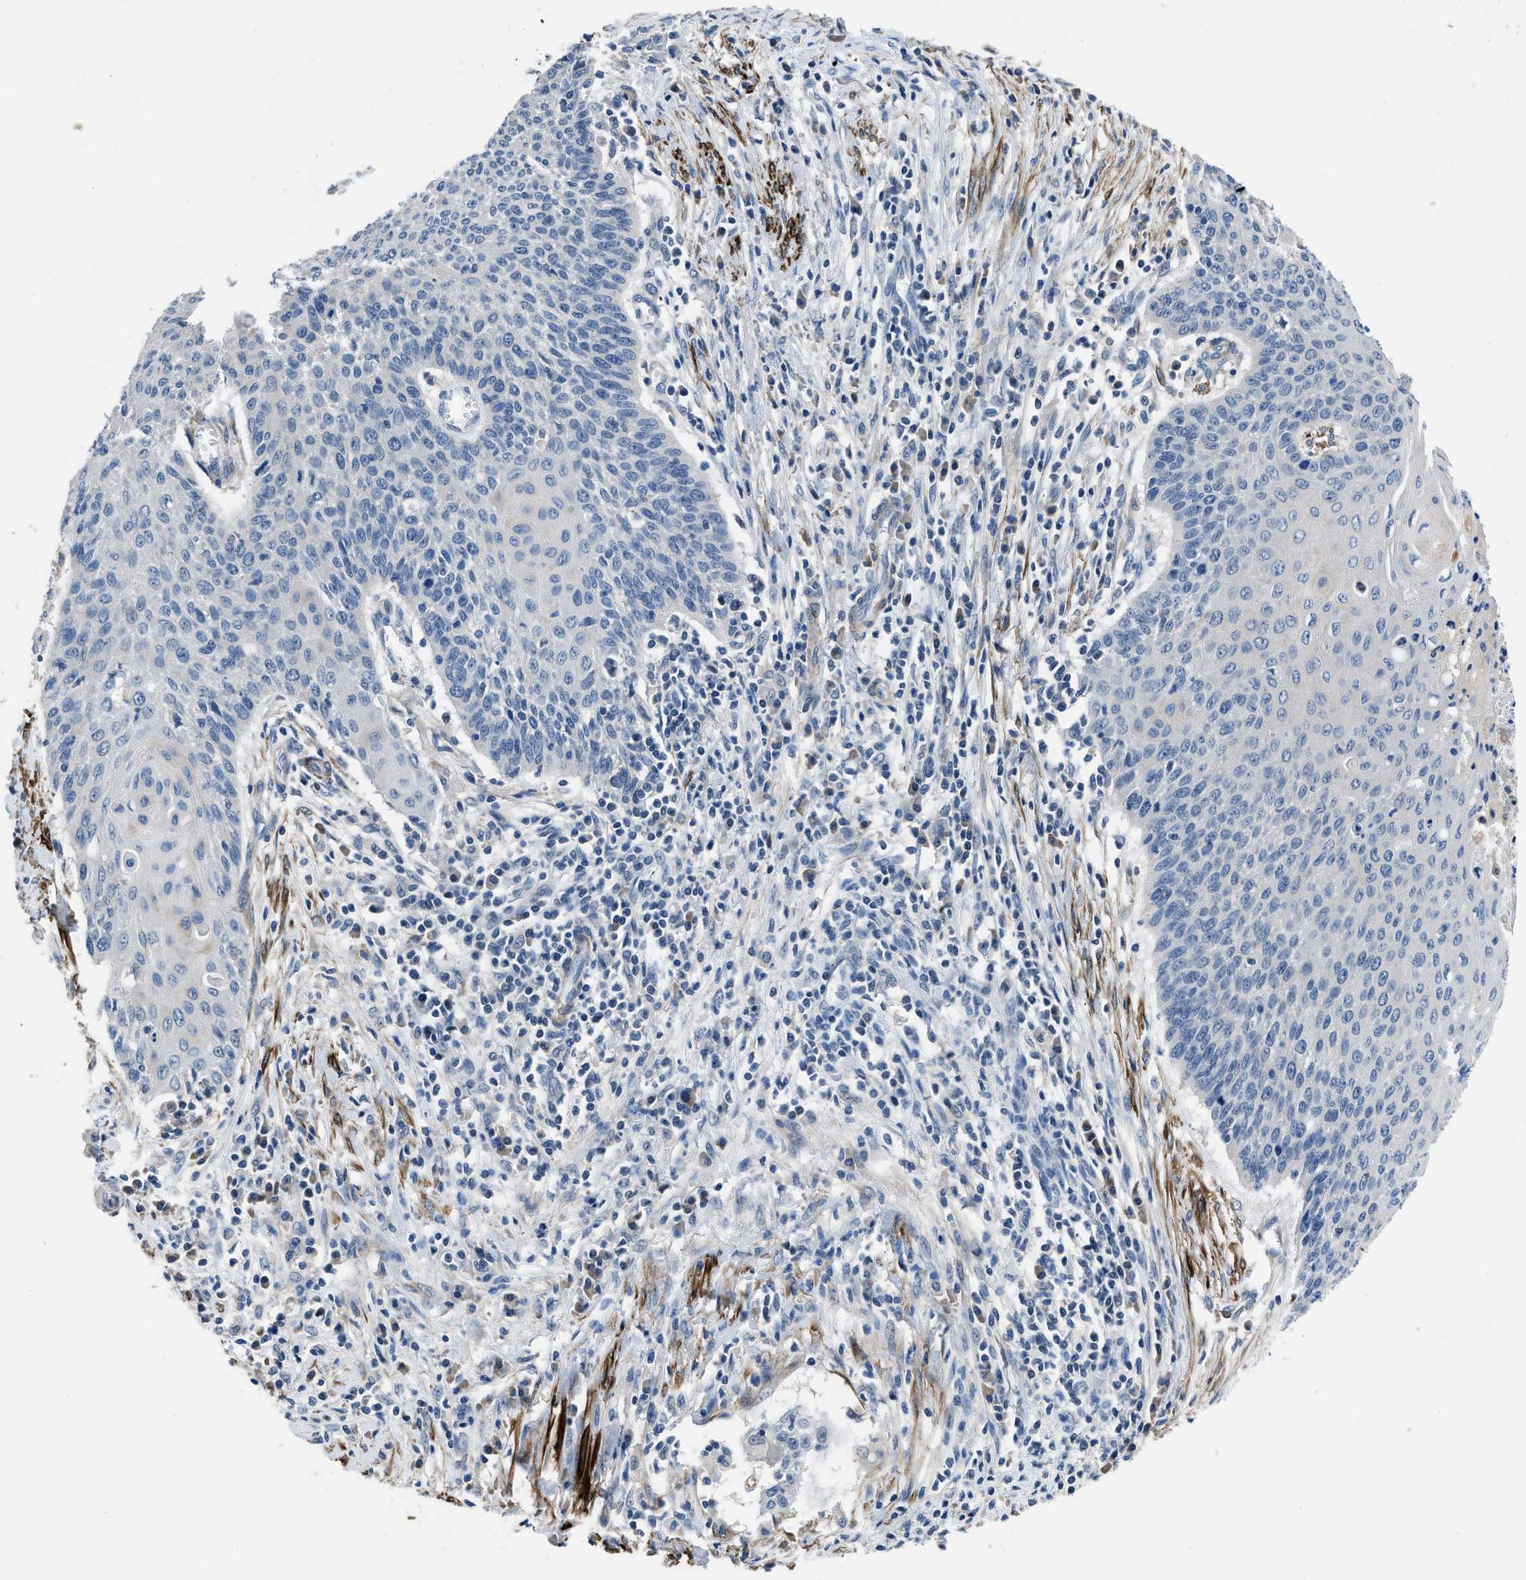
{"staining": {"intensity": "negative", "quantity": "none", "location": "none"}, "tissue": "cervical cancer", "cell_type": "Tumor cells", "image_type": "cancer", "snomed": [{"axis": "morphology", "description": "Squamous cell carcinoma, NOS"}, {"axis": "topography", "description": "Cervix"}], "caption": "This is an IHC image of cervical cancer (squamous cell carcinoma). There is no staining in tumor cells.", "gene": "LANCL2", "patient": {"sex": "female", "age": 39}}